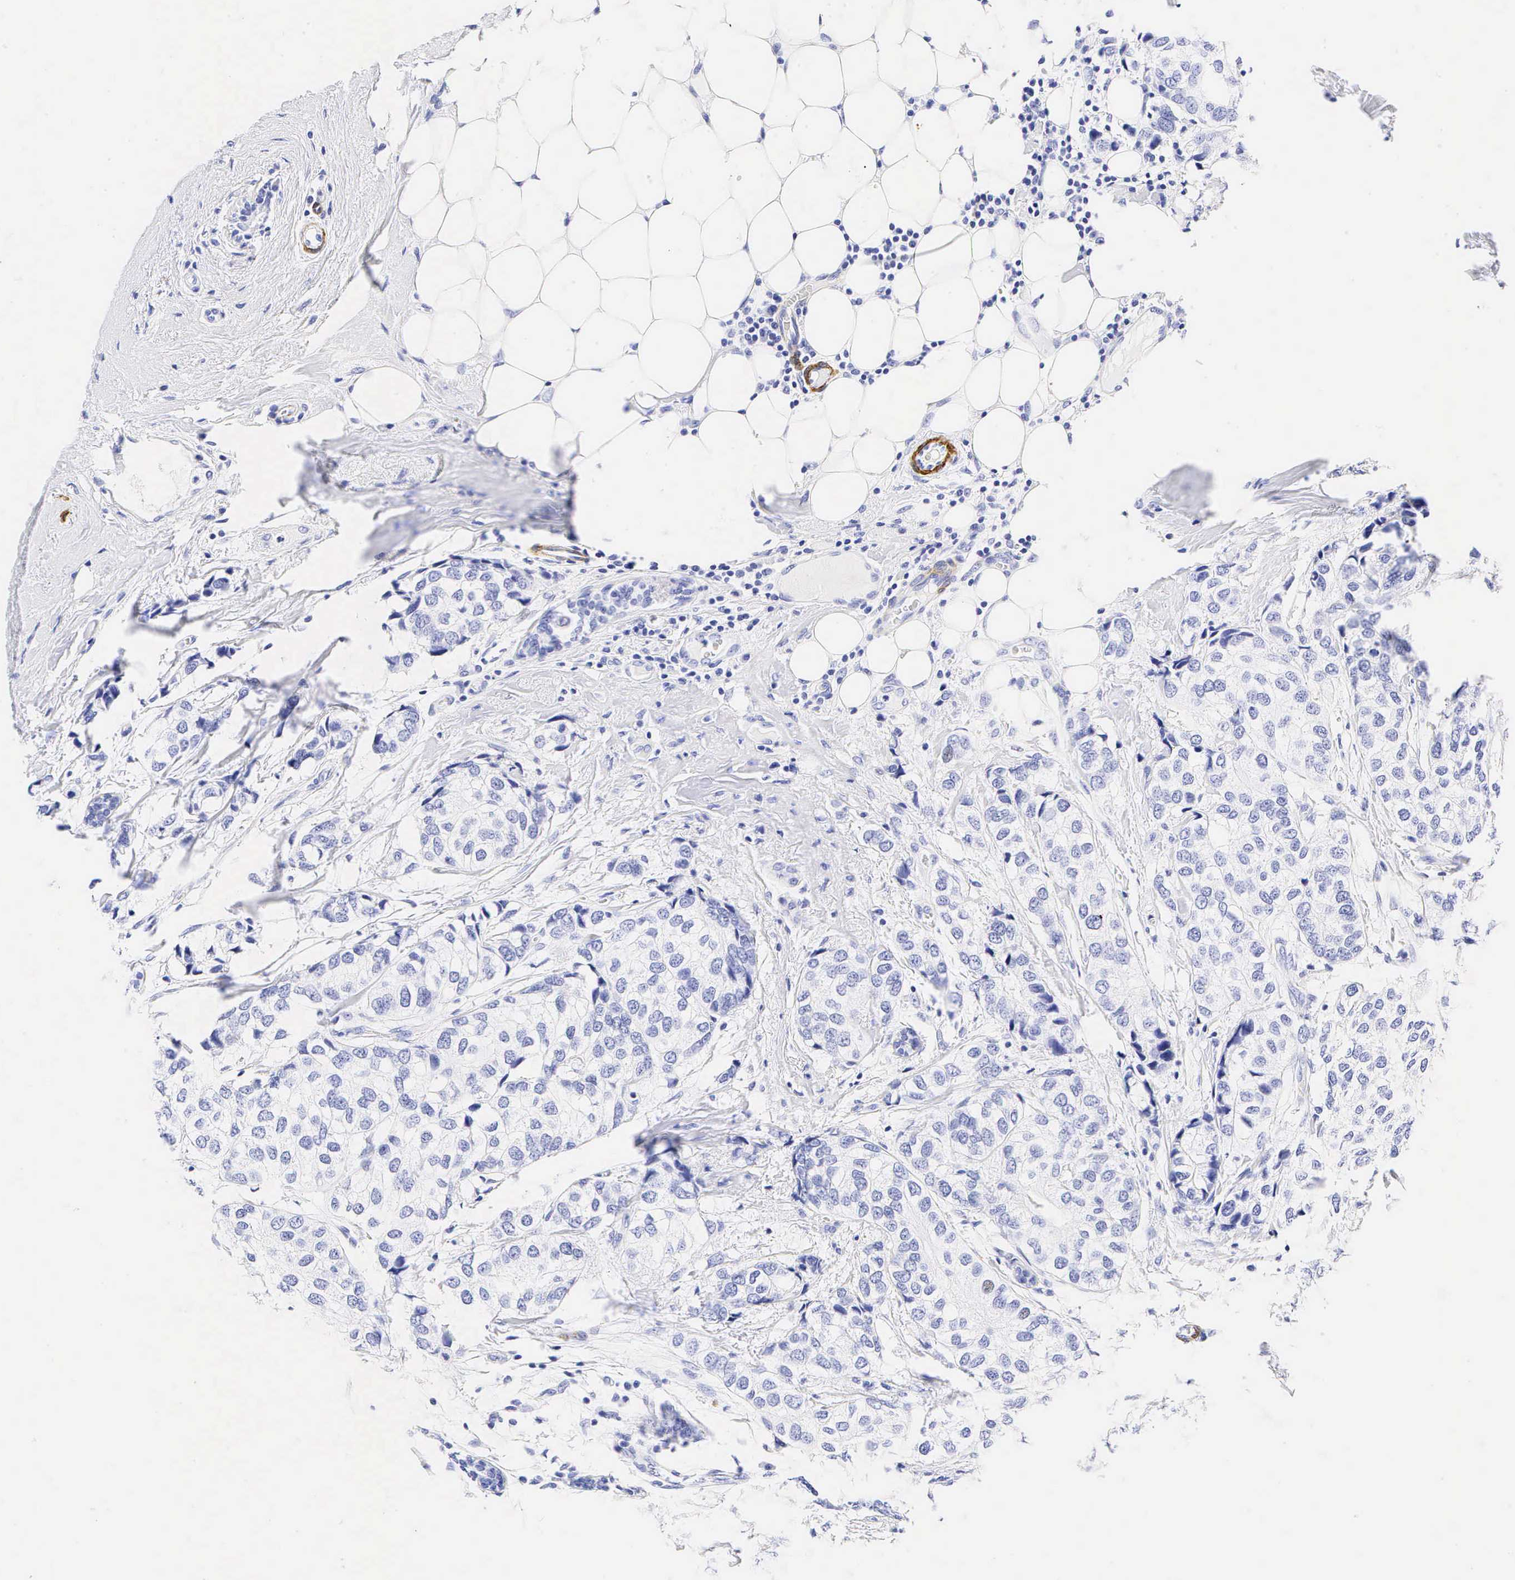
{"staining": {"intensity": "negative", "quantity": "none", "location": "none"}, "tissue": "breast cancer", "cell_type": "Tumor cells", "image_type": "cancer", "snomed": [{"axis": "morphology", "description": "Duct carcinoma"}, {"axis": "topography", "description": "Breast"}], "caption": "The micrograph shows no significant expression in tumor cells of breast invasive ductal carcinoma.", "gene": "CALD1", "patient": {"sex": "female", "age": 68}}